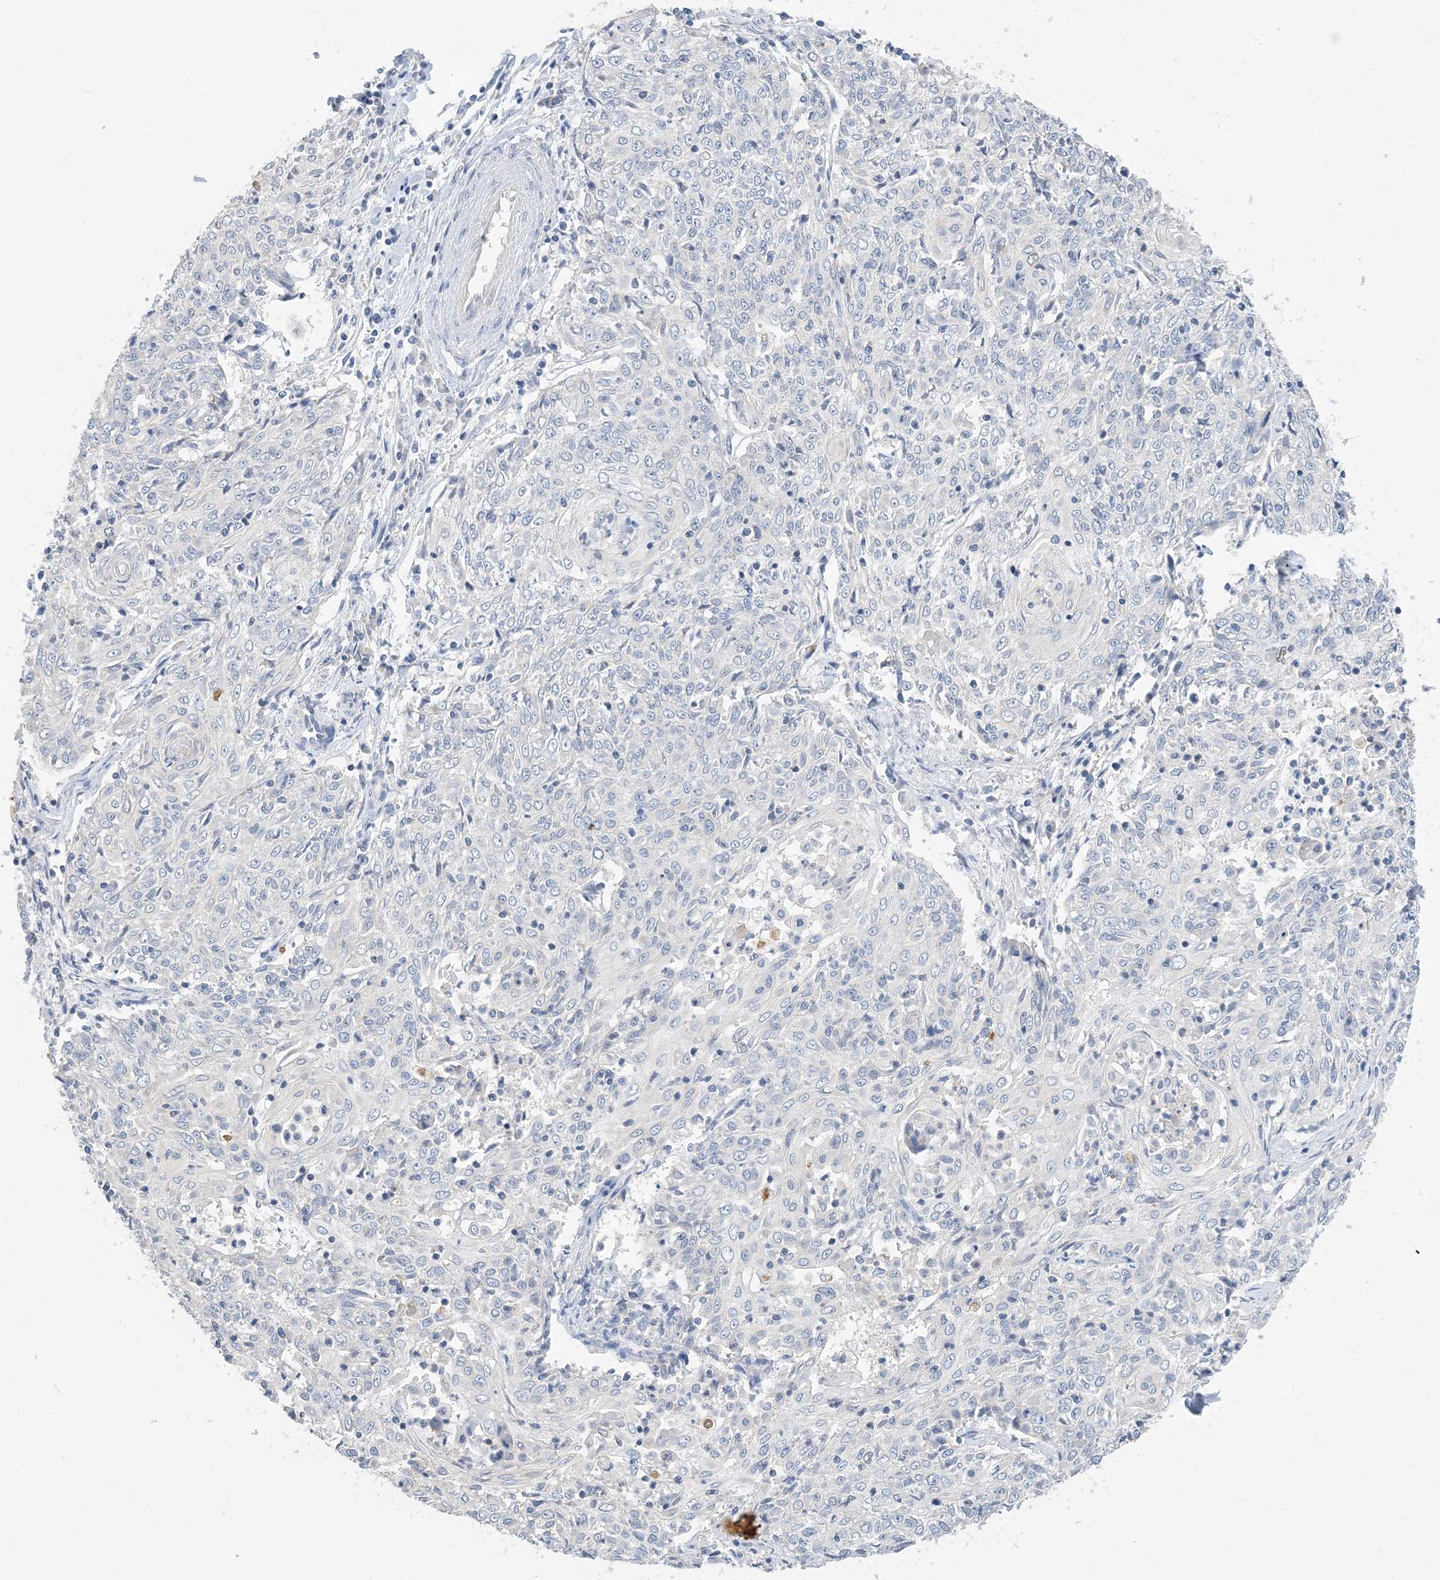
{"staining": {"intensity": "negative", "quantity": "none", "location": "none"}, "tissue": "cervical cancer", "cell_type": "Tumor cells", "image_type": "cancer", "snomed": [{"axis": "morphology", "description": "Squamous cell carcinoma, NOS"}, {"axis": "topography", "description": "Cervix"}], "caption": "High power microscopy photomicrograph of an IHC photomicrograph of cervical squamous cell carcinoma, revealing no significant positivity in tumor cells.", "gene": "KPRP", "patient": {"sex": "female", "age": 48}}